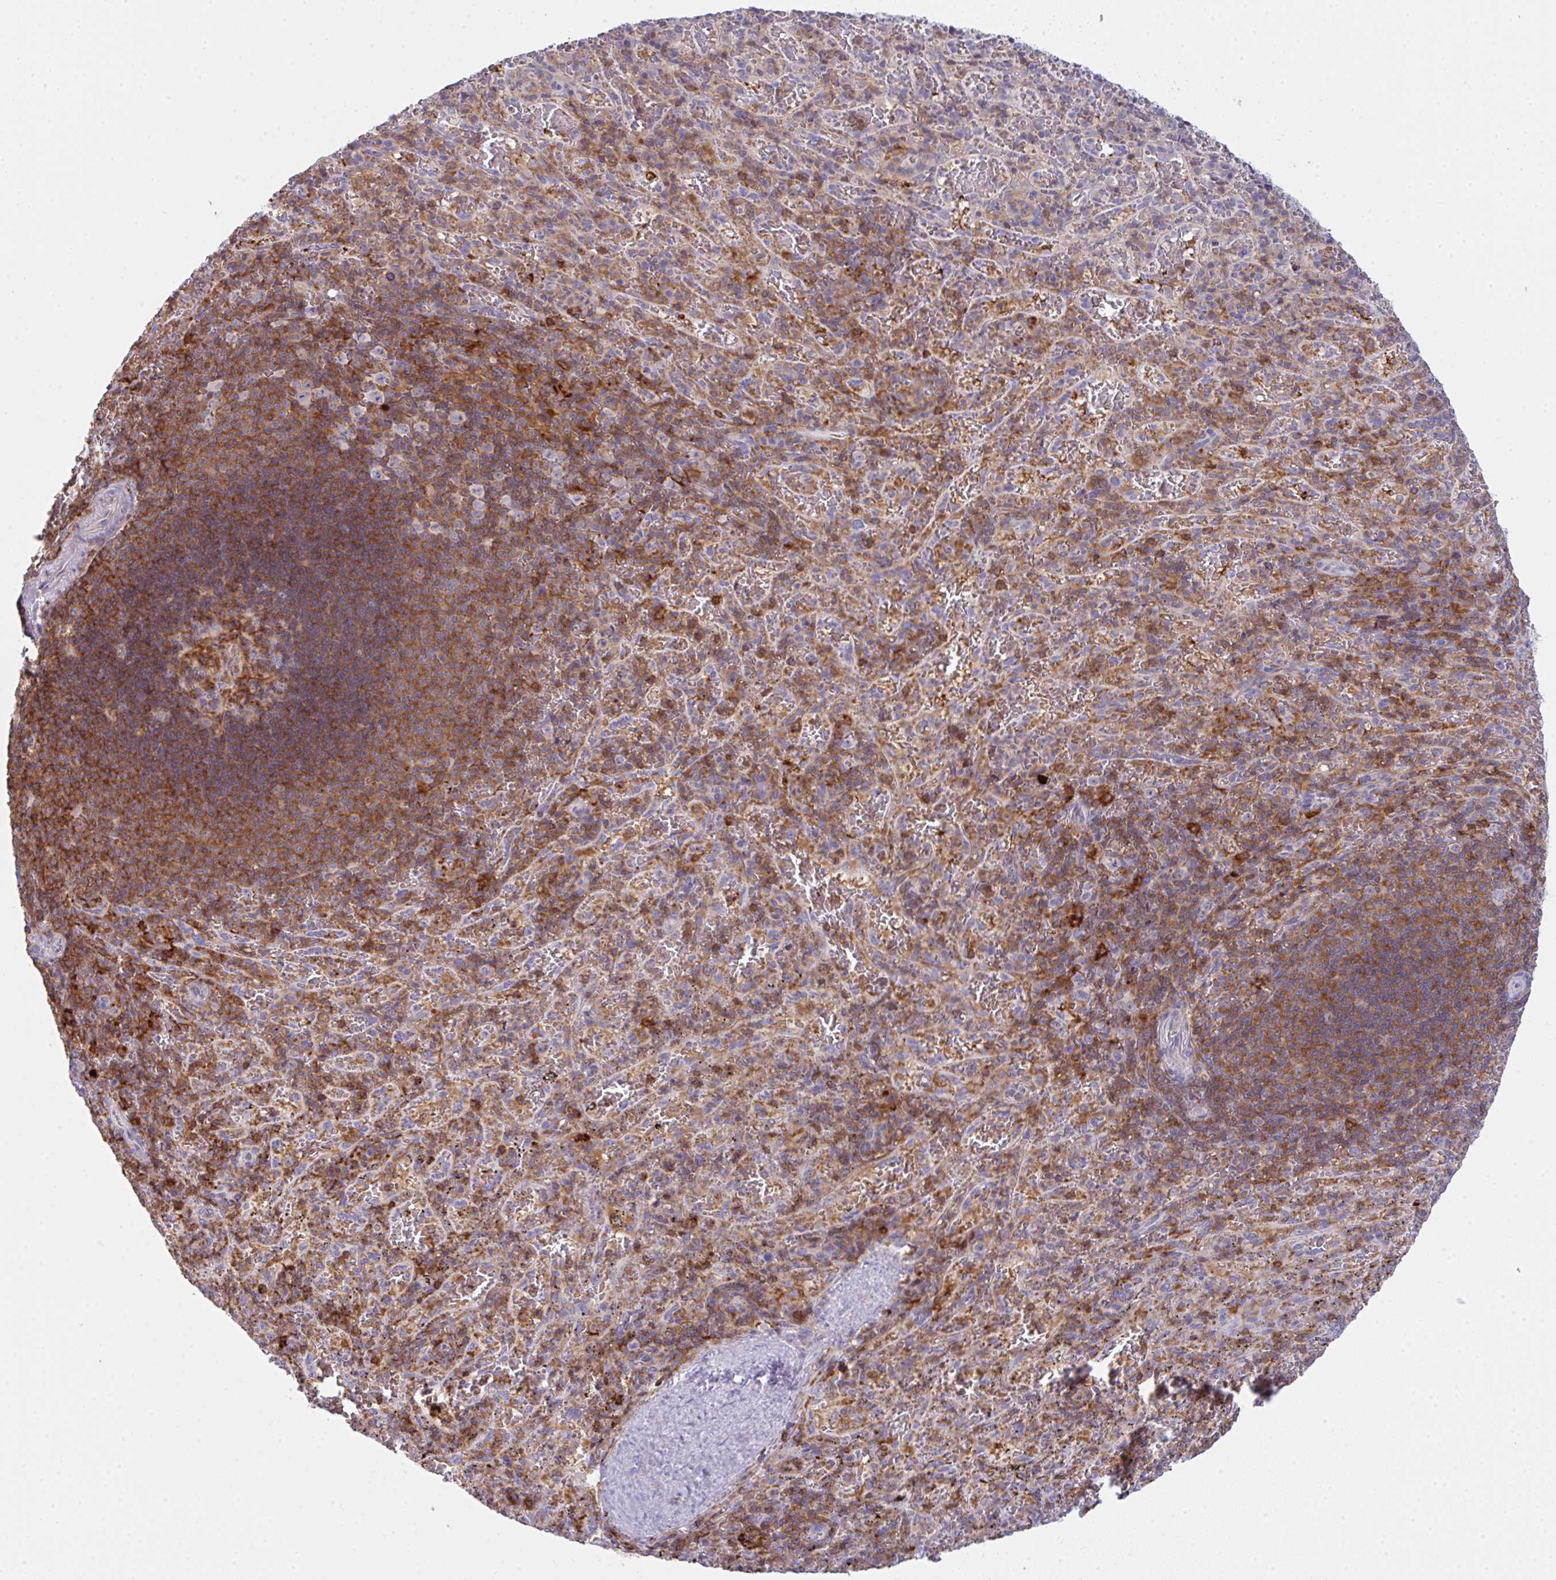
{"staining": {"intensity": "moderate", "quantity": "25%-75%", "location": "cytoplasmic/membranous"}, "tissue": "spleen", "cell_type": "Cells in red pulp", "image_type": "normal", "snomed": [{"axis": "morphology", "description": "Normal tissue, NOS"}, {"axis": "topography", "description": "Spleen"}], "caption": "Spleen stained with DAB (3,3'-diaminobenzidine) IHC shows medium levels of moderate cytoplasmic/membranous expression in about 25%-75% of cells in red pulp. The staining is performed using DAB (3,3'-diaminobenzidine) brown chromogen to label protein expression. The nuclei are counter-stained blue using hematoxylin.", "gene": "CD80", "patient": {"sex": "male", "age": 57}}